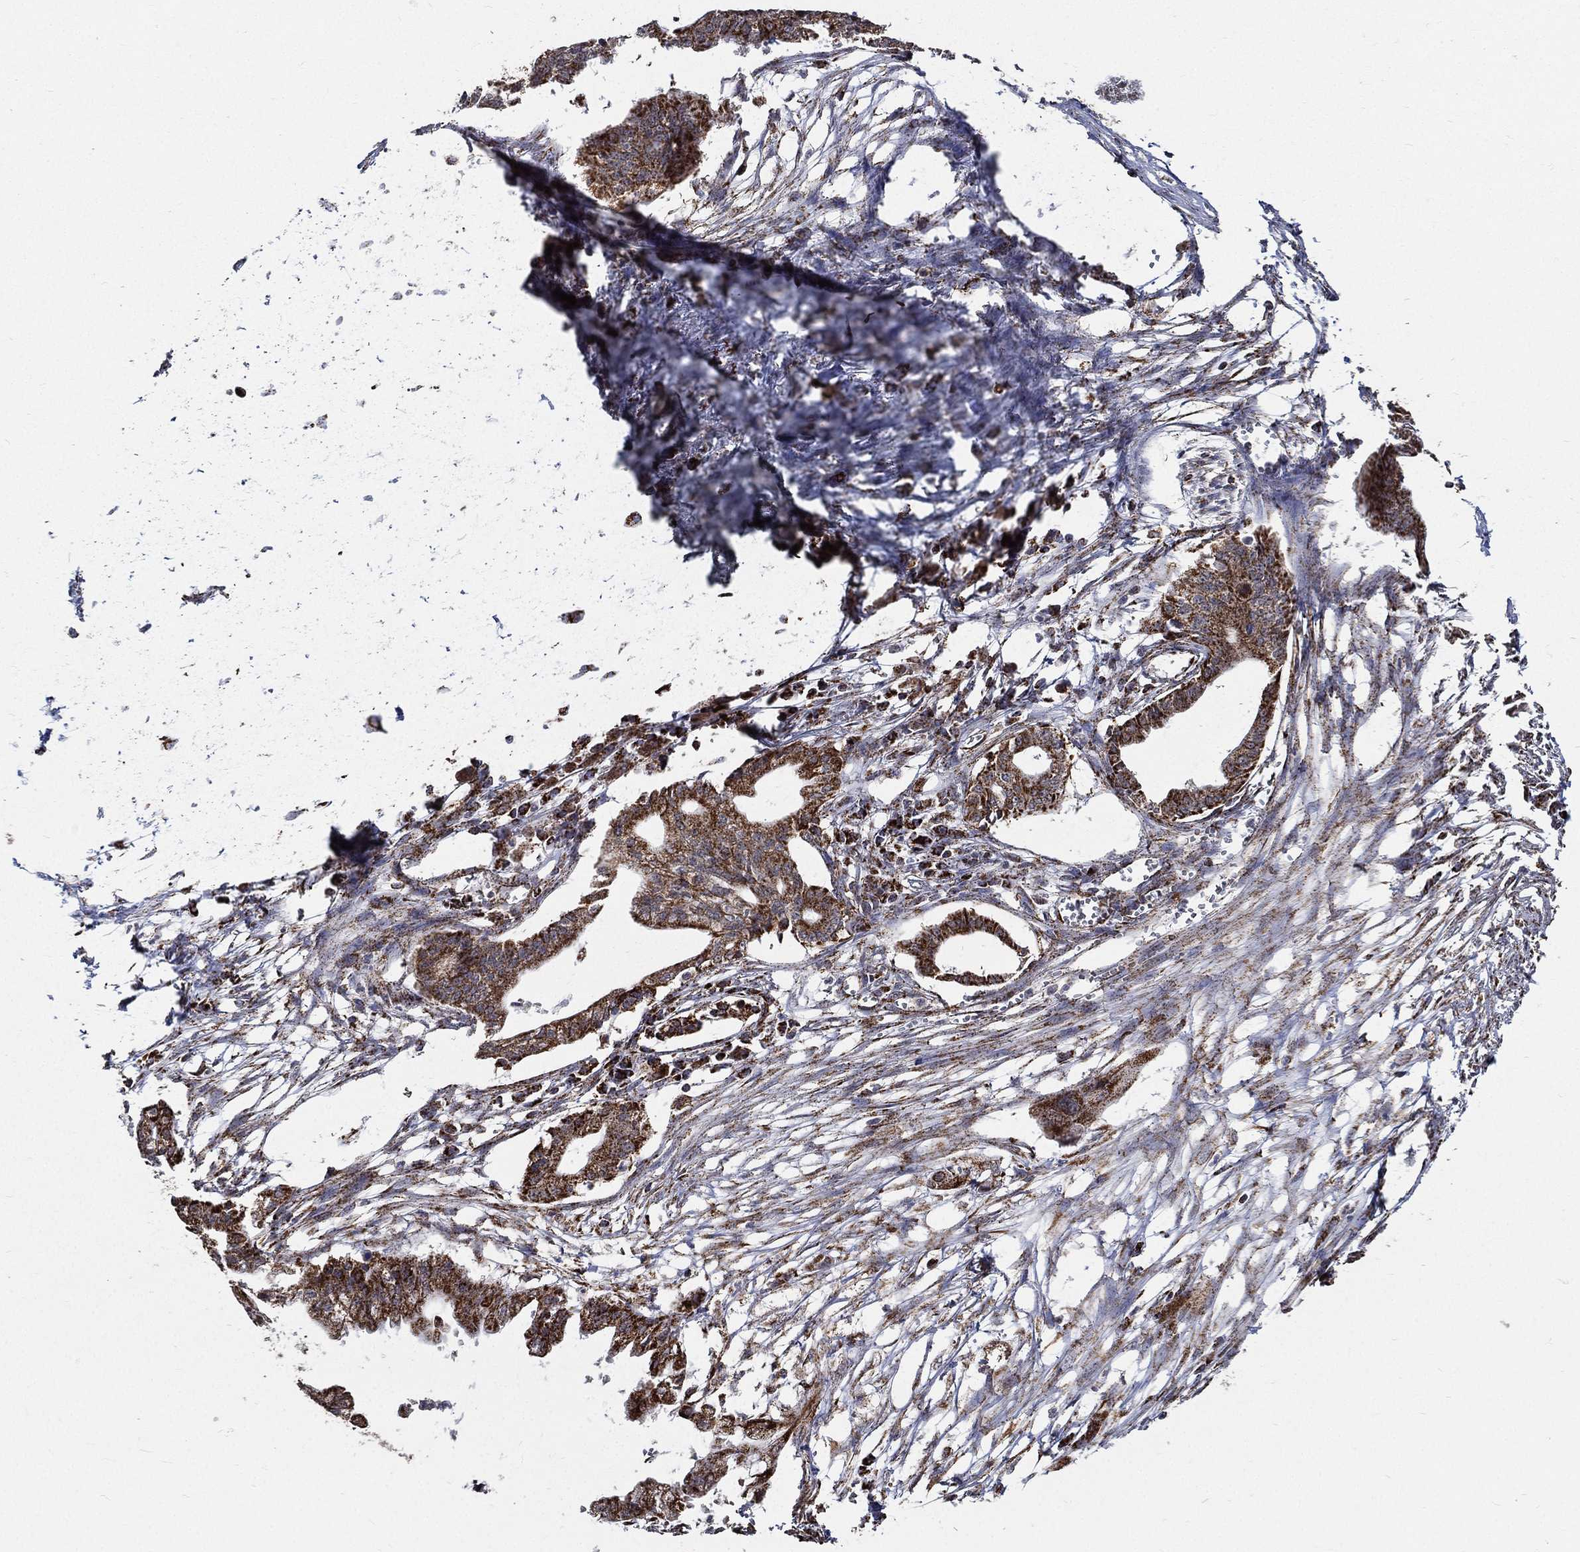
{"staining": {"intensity": "strong", "quantity": ">75%", "location": "cytoplasmic/membranous"}, "tissue": "pancreatic cancer", "cell_type": "Tumor cells", "image_type": "cancer", "snomed": [{"axis": "morphology", "description": "Normal tissue, NOS"}, {"axis": "morphology", "description": "Adenocarcinoma, NOS"}, {"axis": "topography", "description": "Pancreas"}], "caption": "A brown stain labels strong cytoplasmic/membranous staining of a protein in pancreatic cancer (adenocarcinoma) tumor cells.", "gene": "NDUFAB1", "patient": {"sex": "female", "age": 58}}